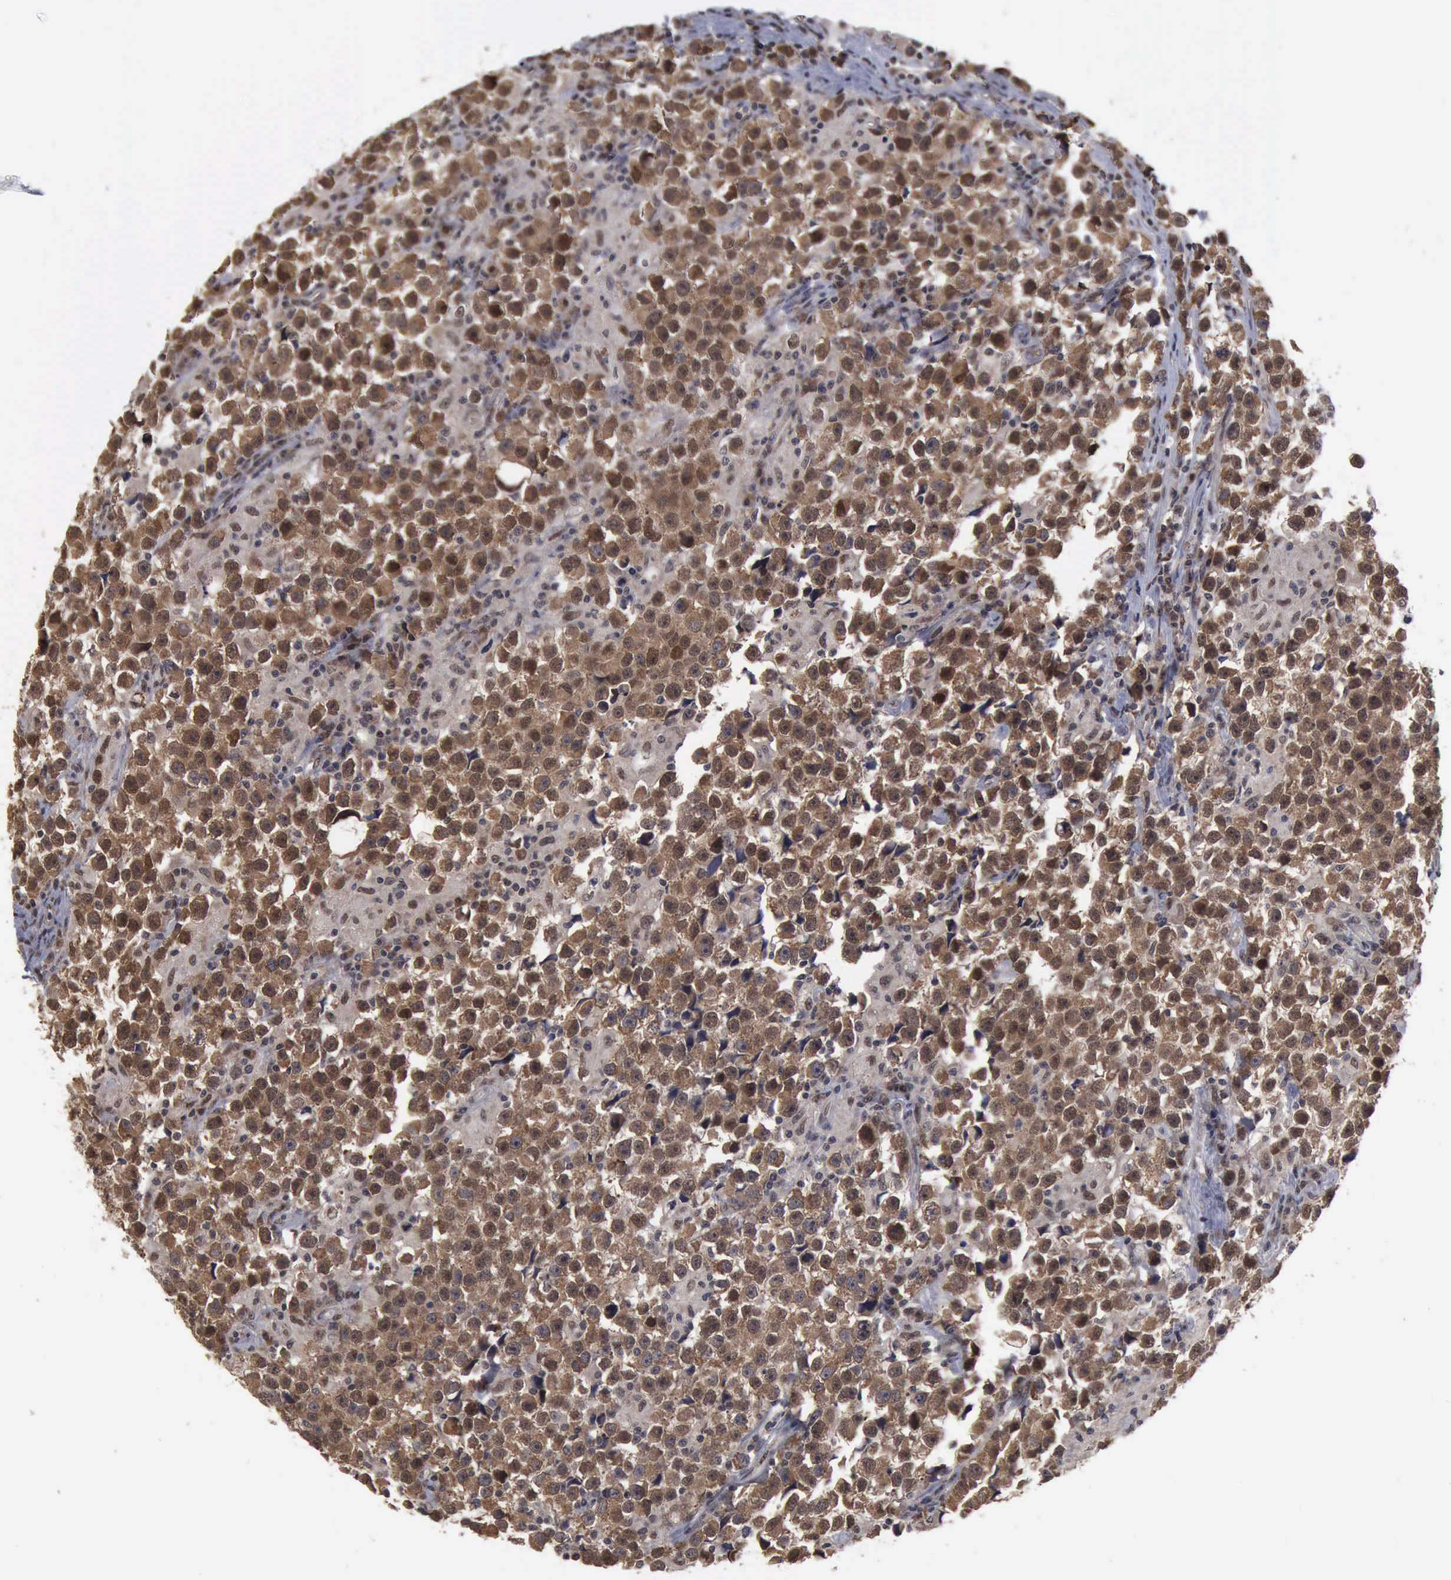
{"staining": {"intensity": "strong", "quantity": ">75%", "location": "cytoplasmic/membranous,nuclear"}, "tissue": "testis cancer", "cell_type": "Tumor cells", "image_type": "cancer", "snomed": [{"axis": "morphology", "description": "Seminoma, NOS"}, {"axis": "topography", "description": "Testis"}], "caption": "Immunohistochemical staining of seminoma (testis) displays high levels of strong cytoplasmic/membranous and nuclear staining in about >75% of tumor cells.", "gene": "RTCB", "patient": {"sex": "male", "age": 33}}